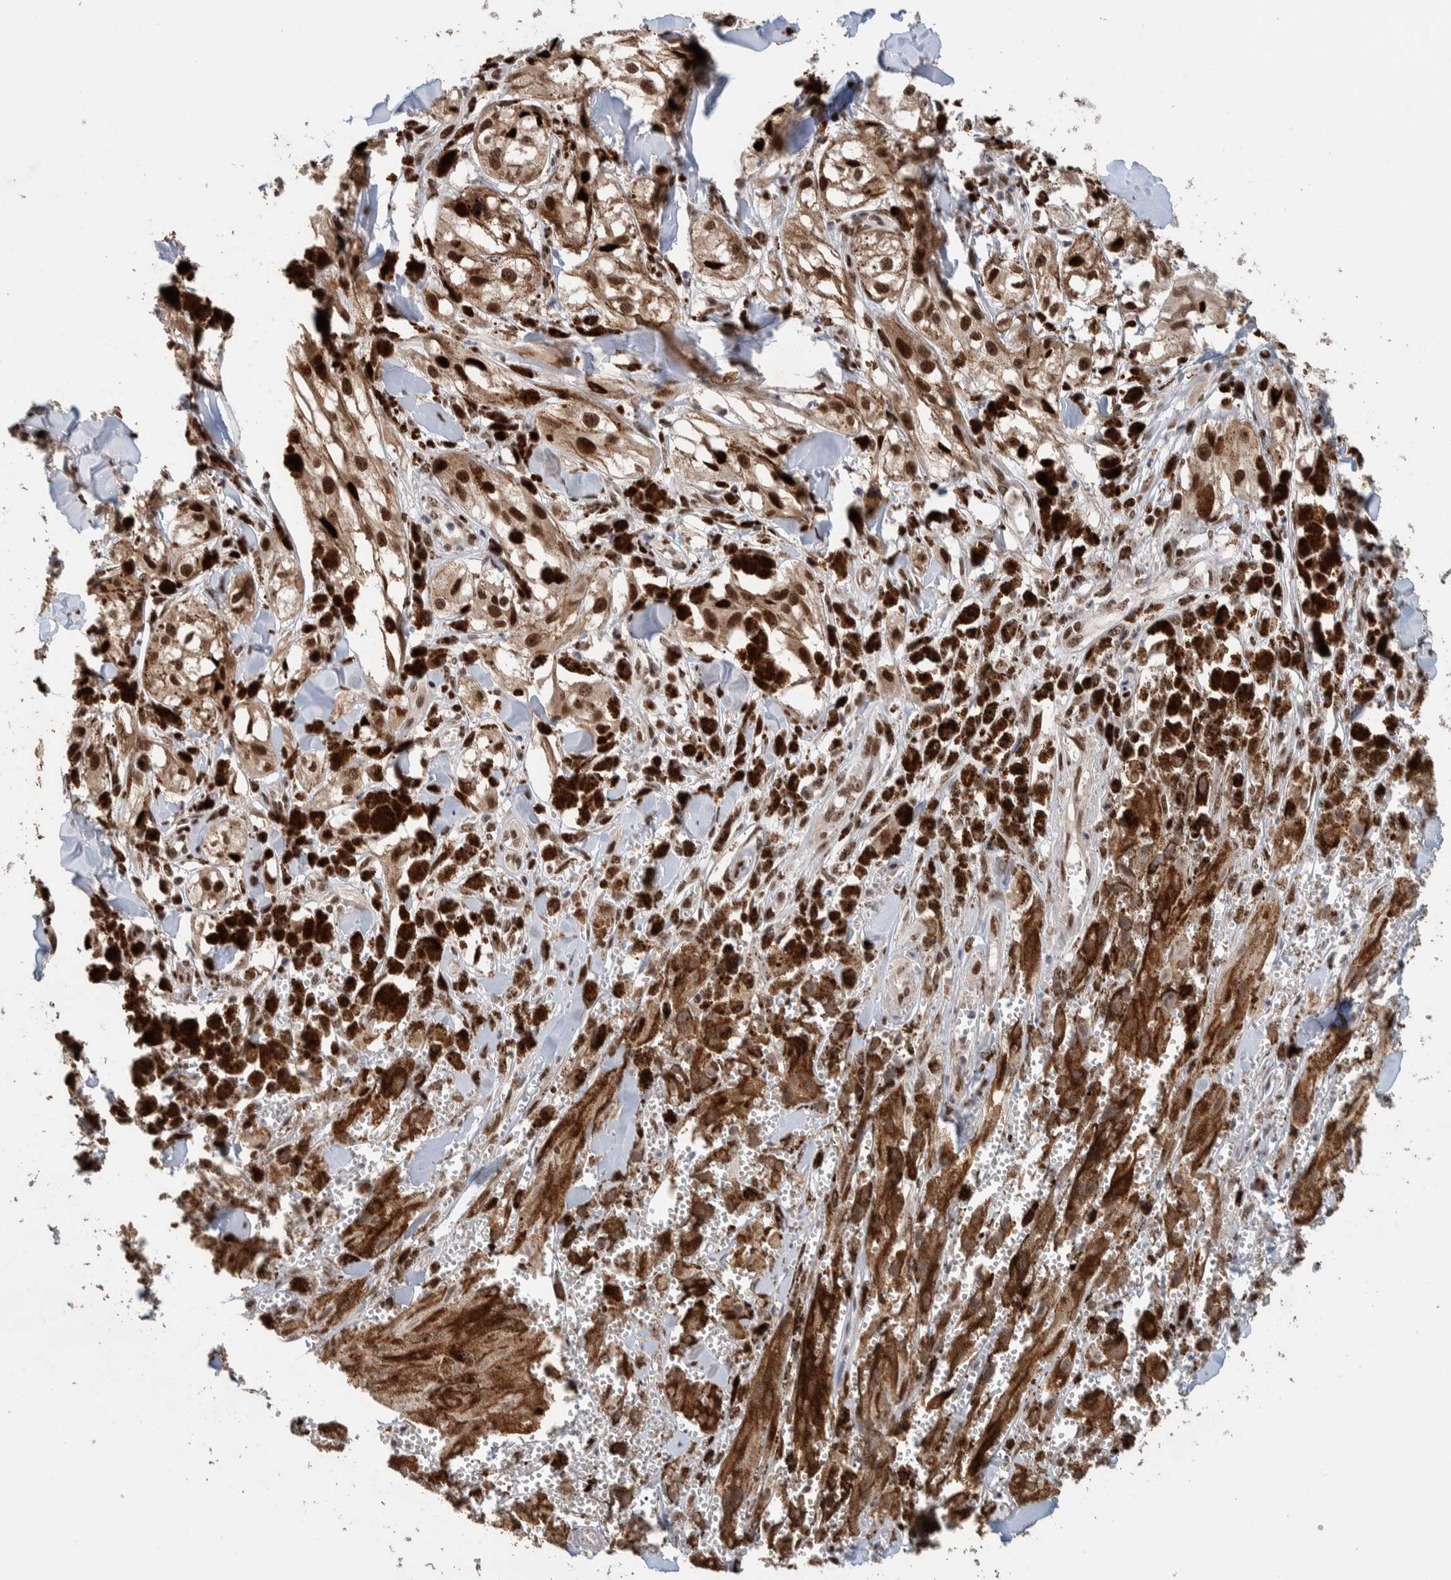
{"staining": {"intensity": "moderate", "quantity": ">75%", "location": "nuclear"}, "tissue": "melanoma", "cell_type": "Tumor cells", "image_type": "cancer", "snomed": [{"axis": "morphology", "description": "Malignant melanoma, NOS"}, {"axis": "topography", "description": "Skin"}], "caption": "Tumor cells show medium levels of moderate nuclear expression in about >75% of cells in human malignant melanoma. (Stains: DAB (3,3'-diaminobenzidine) in brown, nuclei in blue, Microscopy: brightfield microscopy at high magnification).", "gene": "CHD4", "patient": {"sex": "male", "age": 88}}